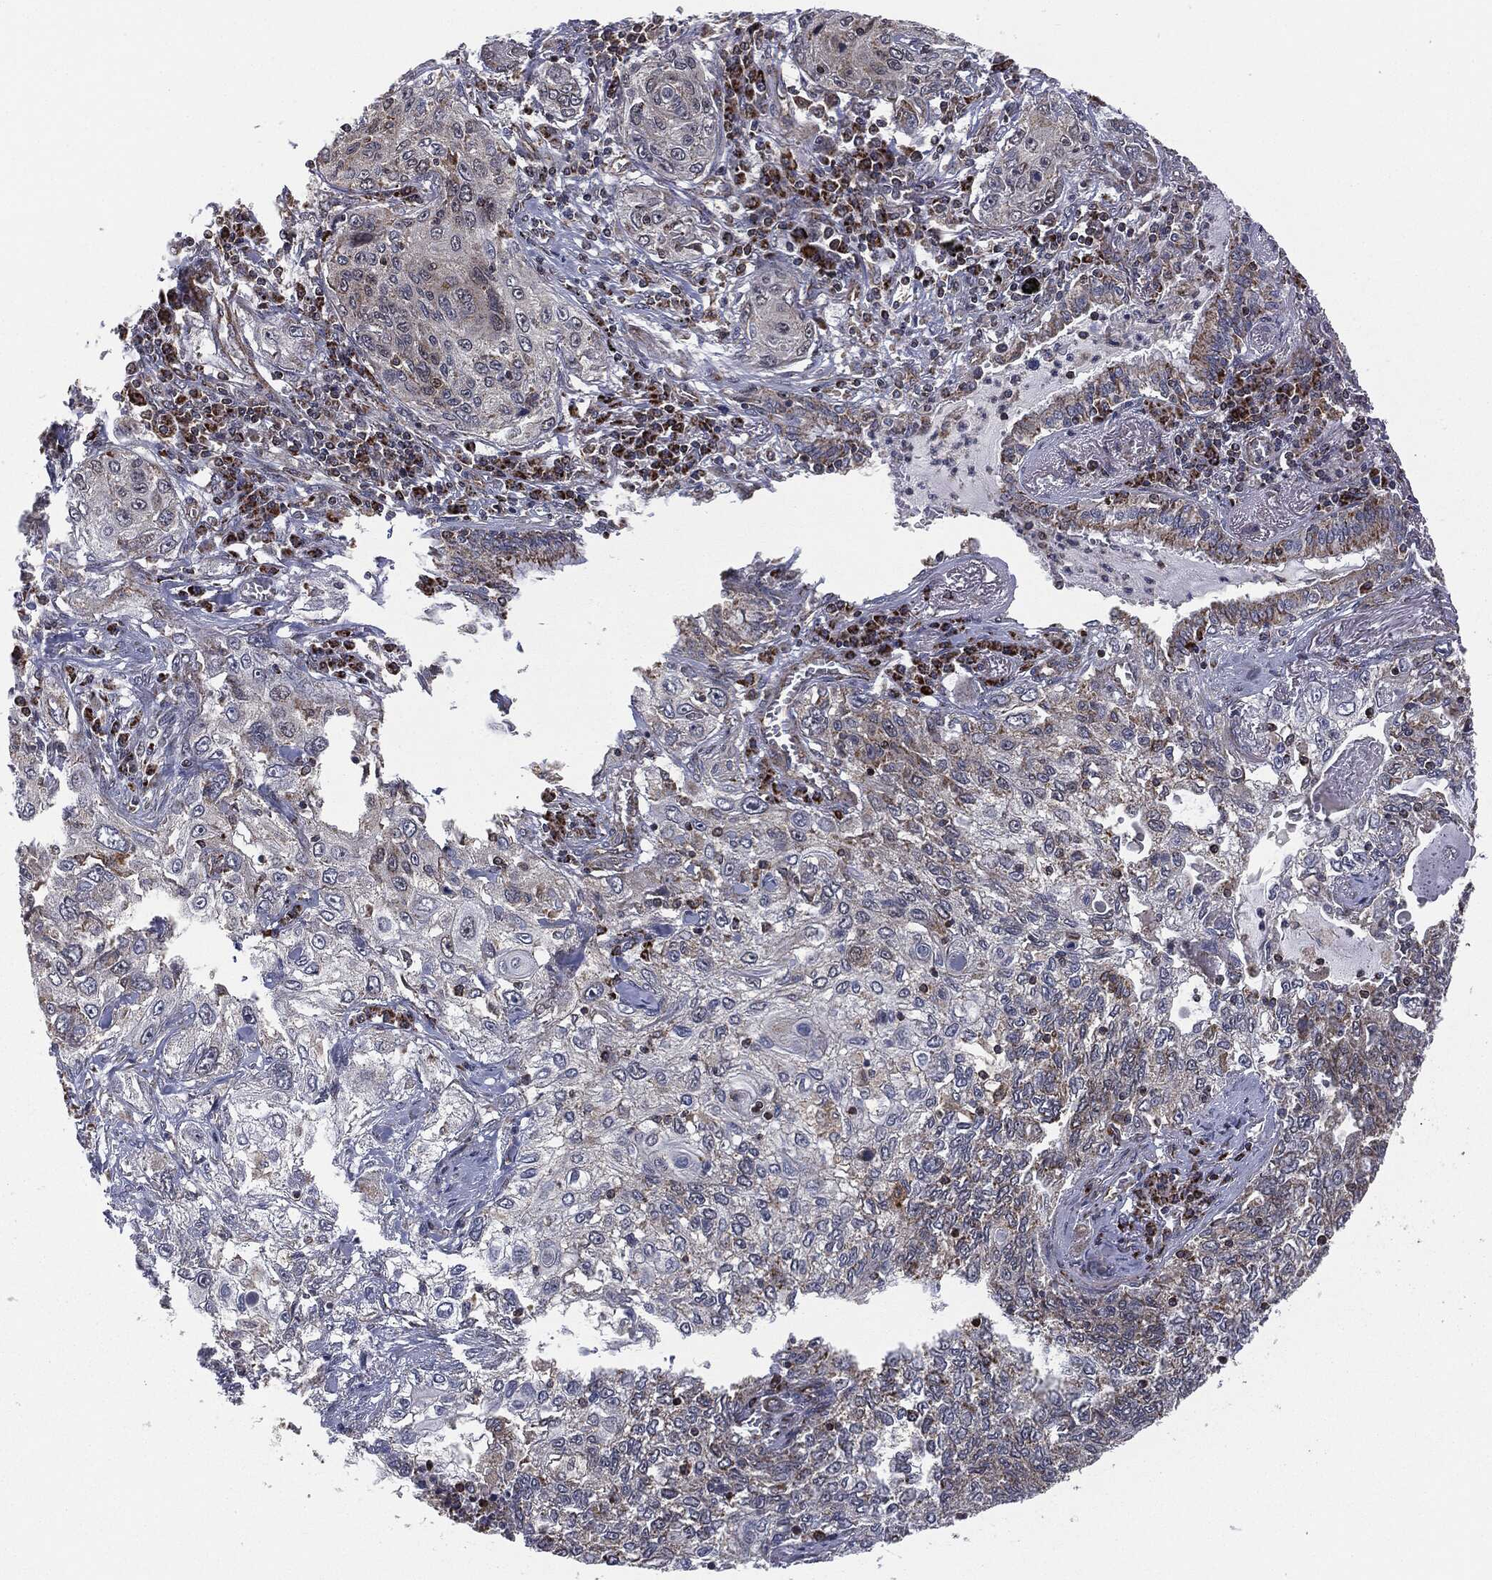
{"staining": {"intensity": "negative", "quantity": "none", "location": "none"}, "tissue": "lung cancer", "cell_type": "Tumor cells", "image_type": "cancer", "snomed": [{"axis": "morphology", "description": "Squamous cell carcinoma, NOS"}, {"axis": "topography", "description": "Lung"}], "caption": "This image is of lung cancer (squamous cell carcinoma) stained with immunohistochemistry (IHC) to label a protein in brown with the nuclei are counter-stained blue. There is no expression in tumor cells.", "gene": "MTOR", "patient": {"sex": "female", "age": 69}}